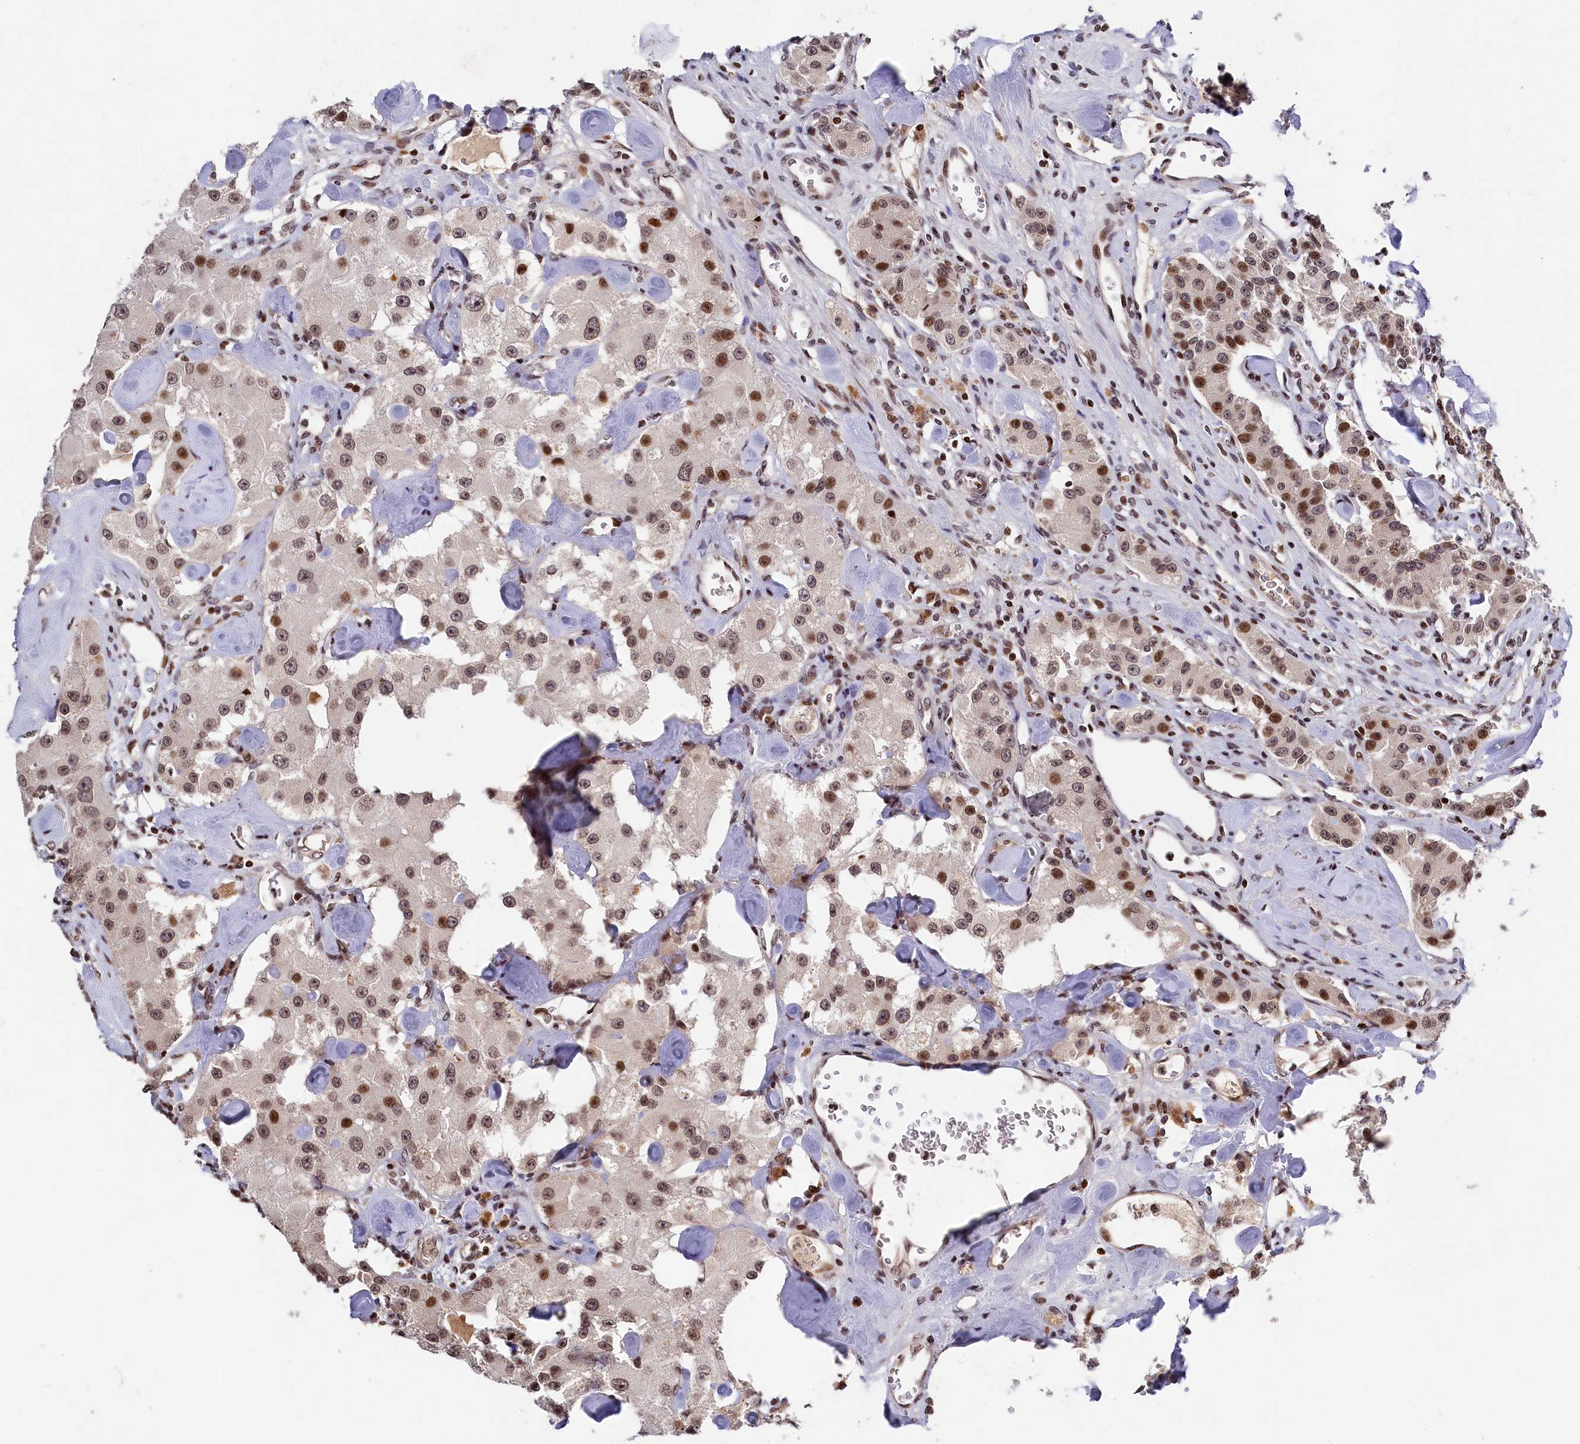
{"staining": {"intensity": "moderate", "quantity": ">75%", "location": "nuclear"}, "tissue": "carcinoid", "cell_type": "Tumor cells", "image_type": "cancer", "snomed": [{"axis": "morphology", "description": "Carcinoid, malignant, NOS"}, {"axis": "topography", "description": "Pancreas"}], "caption": "Protein expression analysis of human carcinoid reveals moderate nuclear staining in approximately >75% of tumor cells. (DAB IHC with brightfield microscopy, high magnification).", "gene": "FAM217B", "patient": {"sex": "male", "age": 41}}